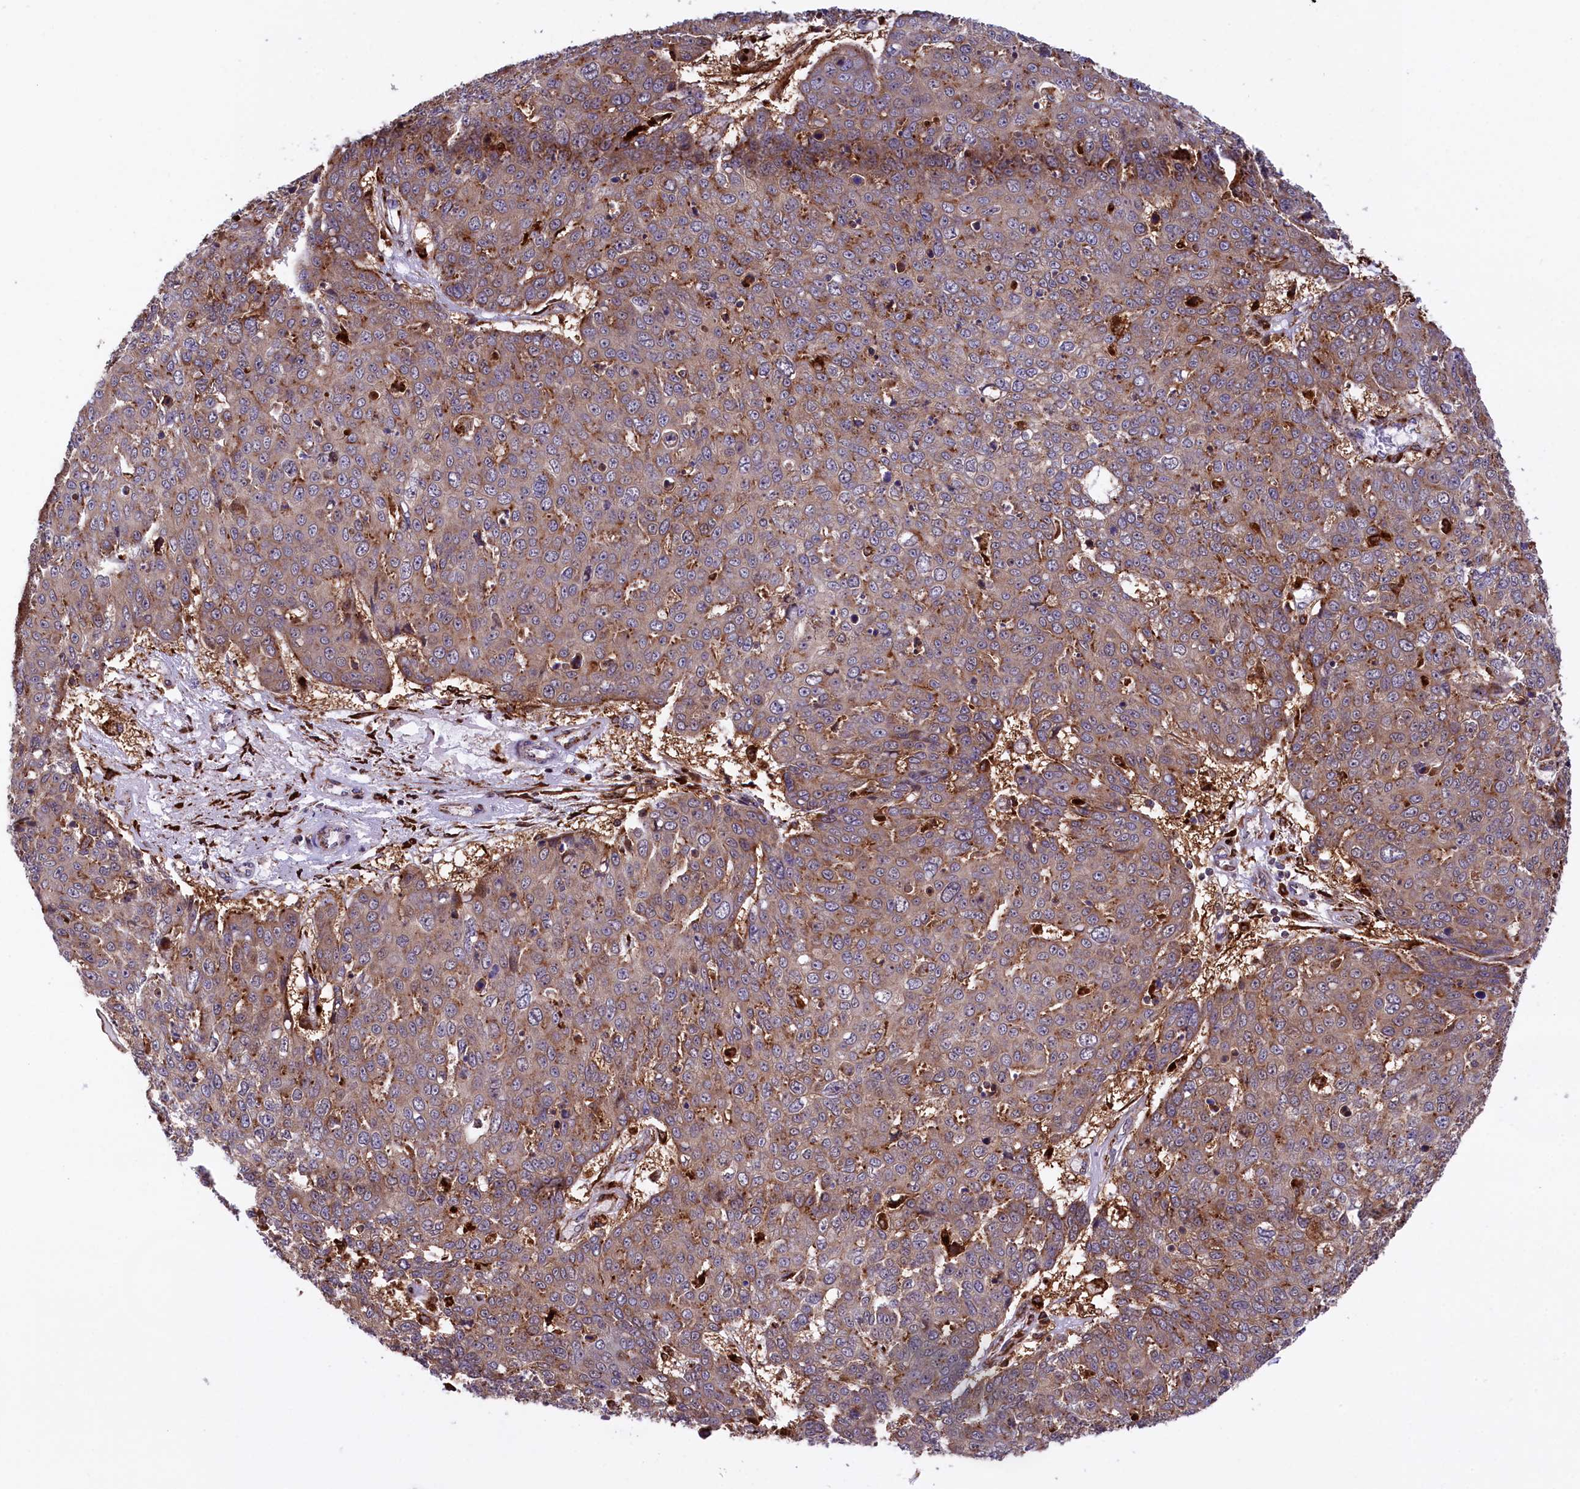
{"staining": {"intensity": "moderate", "quantity": "25%-75%", "location": "cytoplasmic/membranous"}, "tissue": "skin cancer", "cell_type": "Tumor cells", "image_type": "cancer", "snomed": [{"axis": "morphology", "description": "Normal tissue, NOS"}, {"axis": "morphology", "description": "Squamous cell carcinoma, NOS"}, {"axis": "topography", "description": "Skin"}], "caption": "Brown immunohistochemical staining in skin cancer exhibits moderate cytoplasmic/membranous expression in about 25%-75% of tumor cells. The staining was performed using DAB (3,3'-diaminobenzidine), with brown indicating positive protein expression. Nuclei are stained blue with hematoxylin.", "gene": "MAN2B1", "patient": {"sex": "male", "age": 72}}